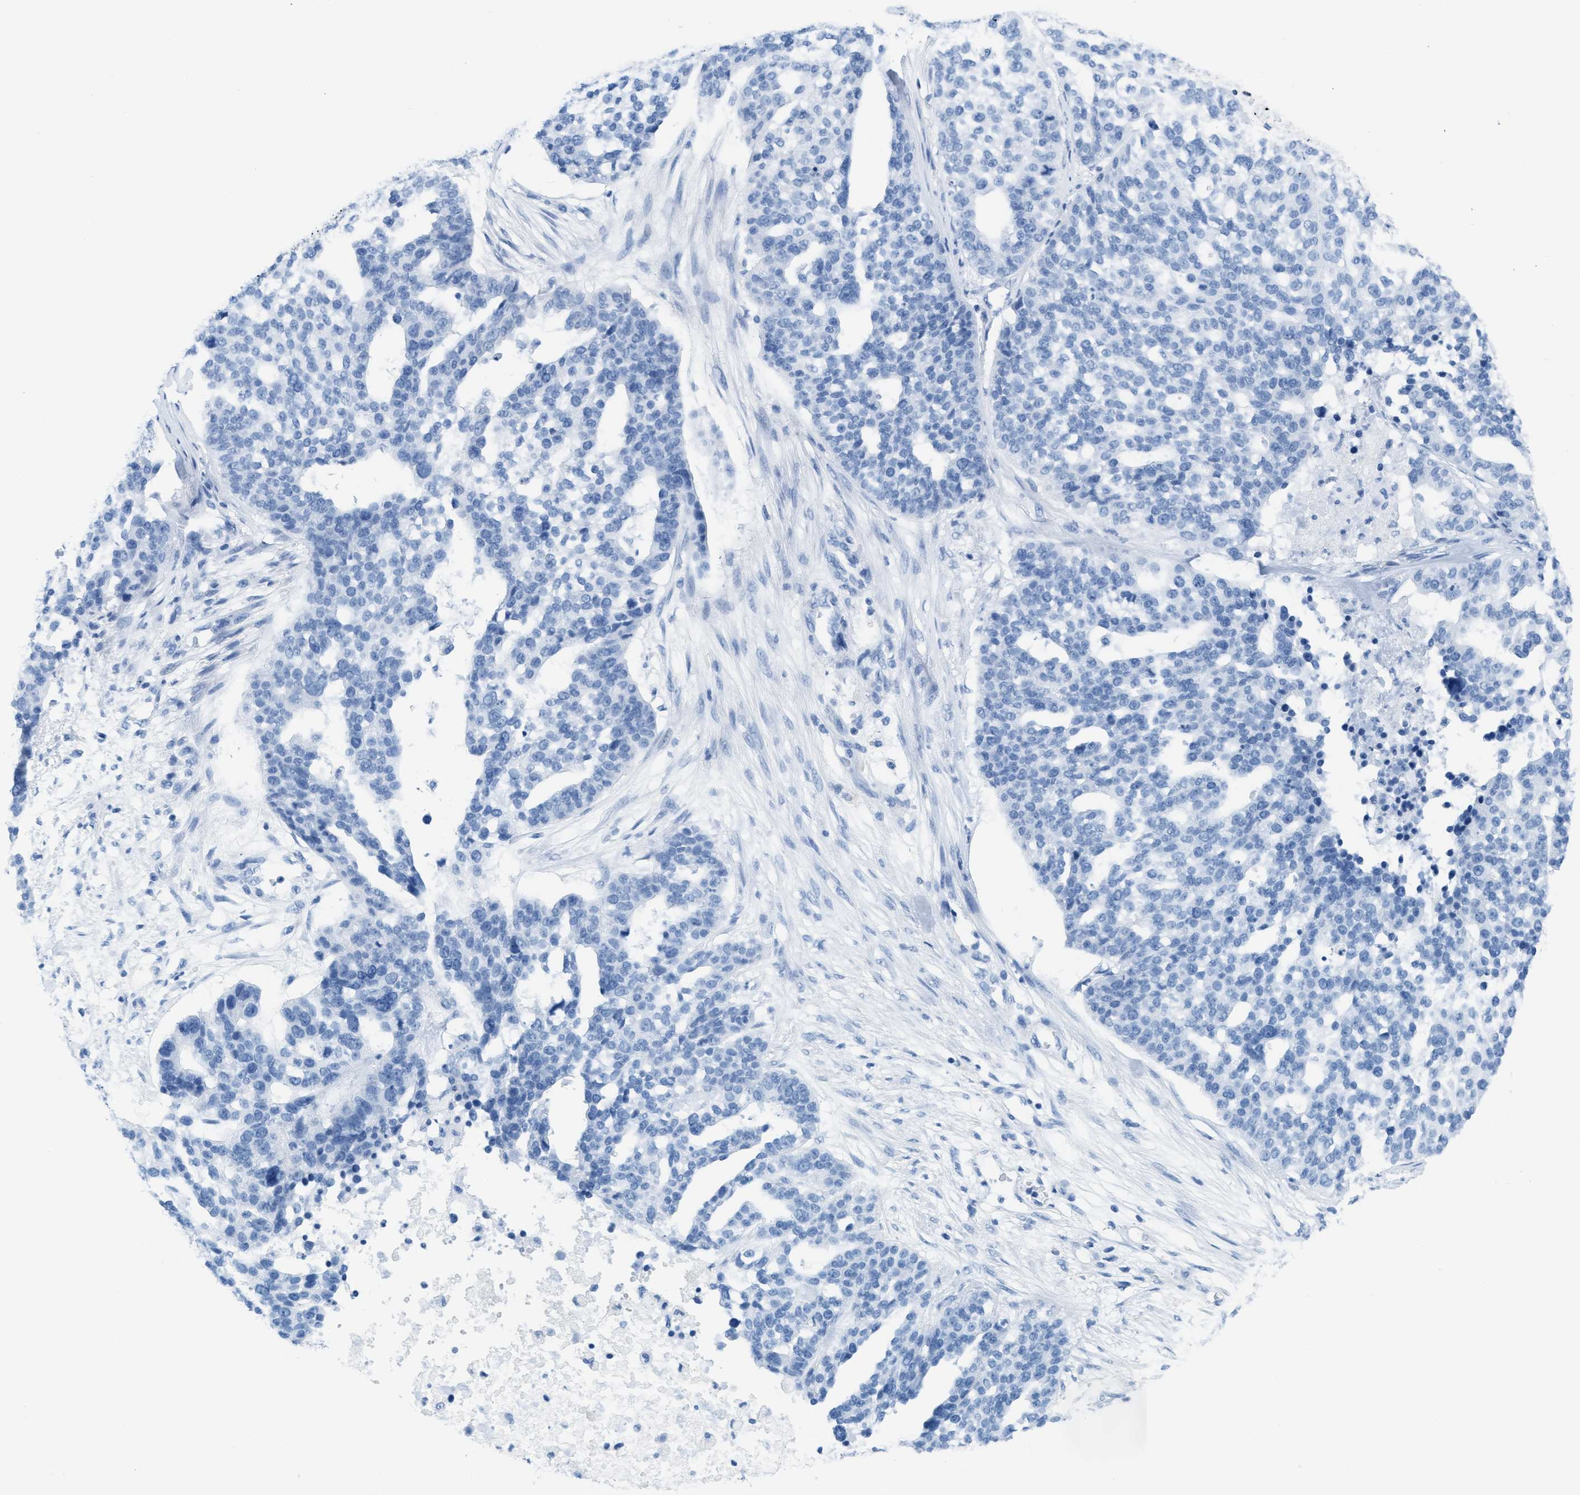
{"staining": {"intensity": "negative", "quantity": "none", "location": "none"}, "tissue": "ovarian cancer", "cell_type": "Tumor cells", "image_type": "cancer", "snomed": [{"axis": "morphology", "description": "Cystadenocarcinoma, serous, NOS"}, {"axis": "topography", "description": "Ovary"}], "caption": "The photomicrograph reveals no significant positivity in tumor cells of serous cystadenocarcinoma (ovarian).", "gene": "ASGR1", "patient": {"sex": "female", "age": 59}}